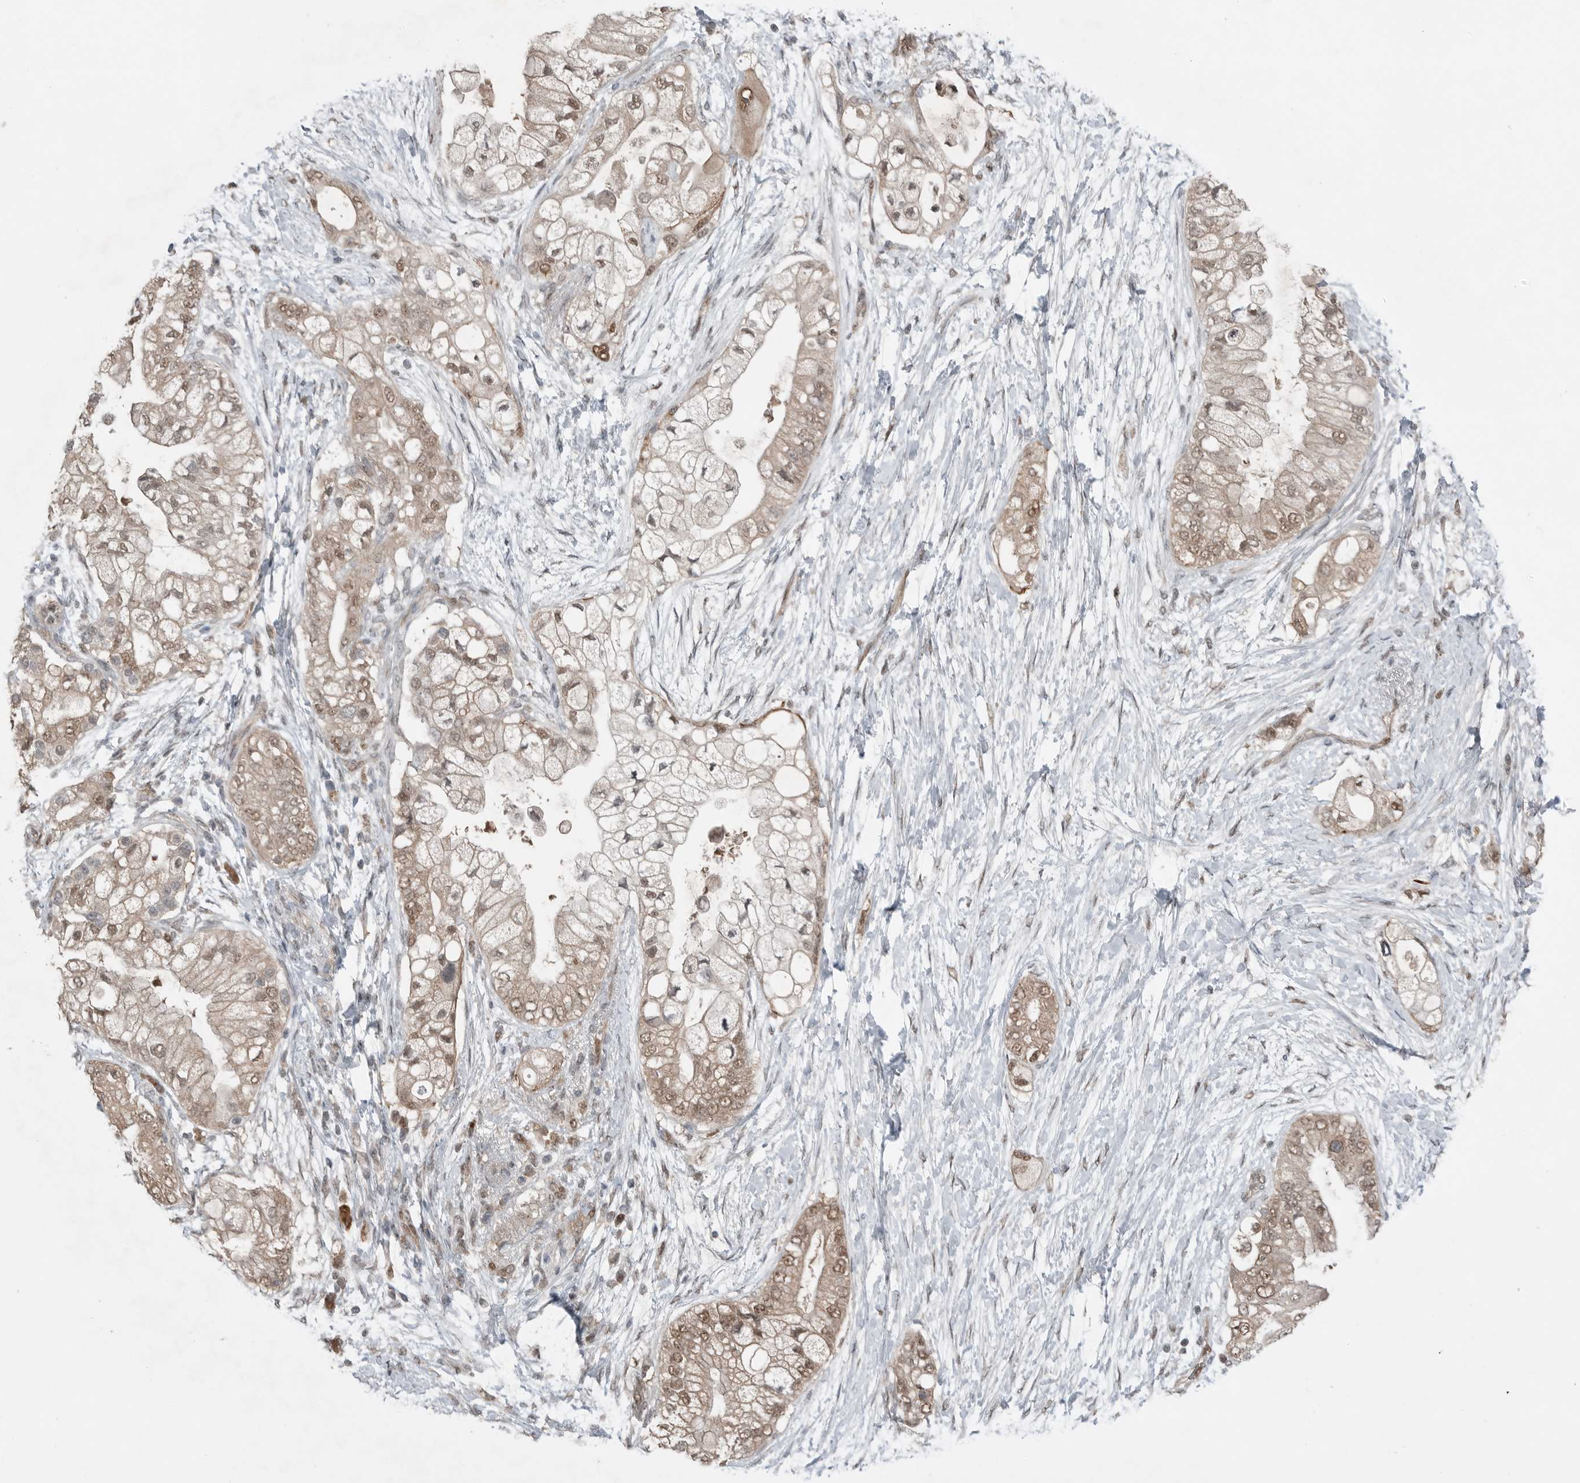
{"staining": {"intensity": "weak", "quantity": ">75%", "location": "cytoplasmic/membranous,nuclear"}, "tissue": "pancreatic cancer", "cell_type": "Tumor cells", "image_type": "cancer", "snomed": [{"axis": "morphology", "description": "Adenocarcinoma, NOS"}, {"axis": "topography", "description": "Pancreas"}], "caption": "This micrograph shows IHC staining of human adenocarcinoma (pancreatic), with low weak cytoplasmic/membranous and nuclear staining in about >75% of tumor cells.", "gene": "MFAP3L", "patient": {"sex": "male", "age": 53}}